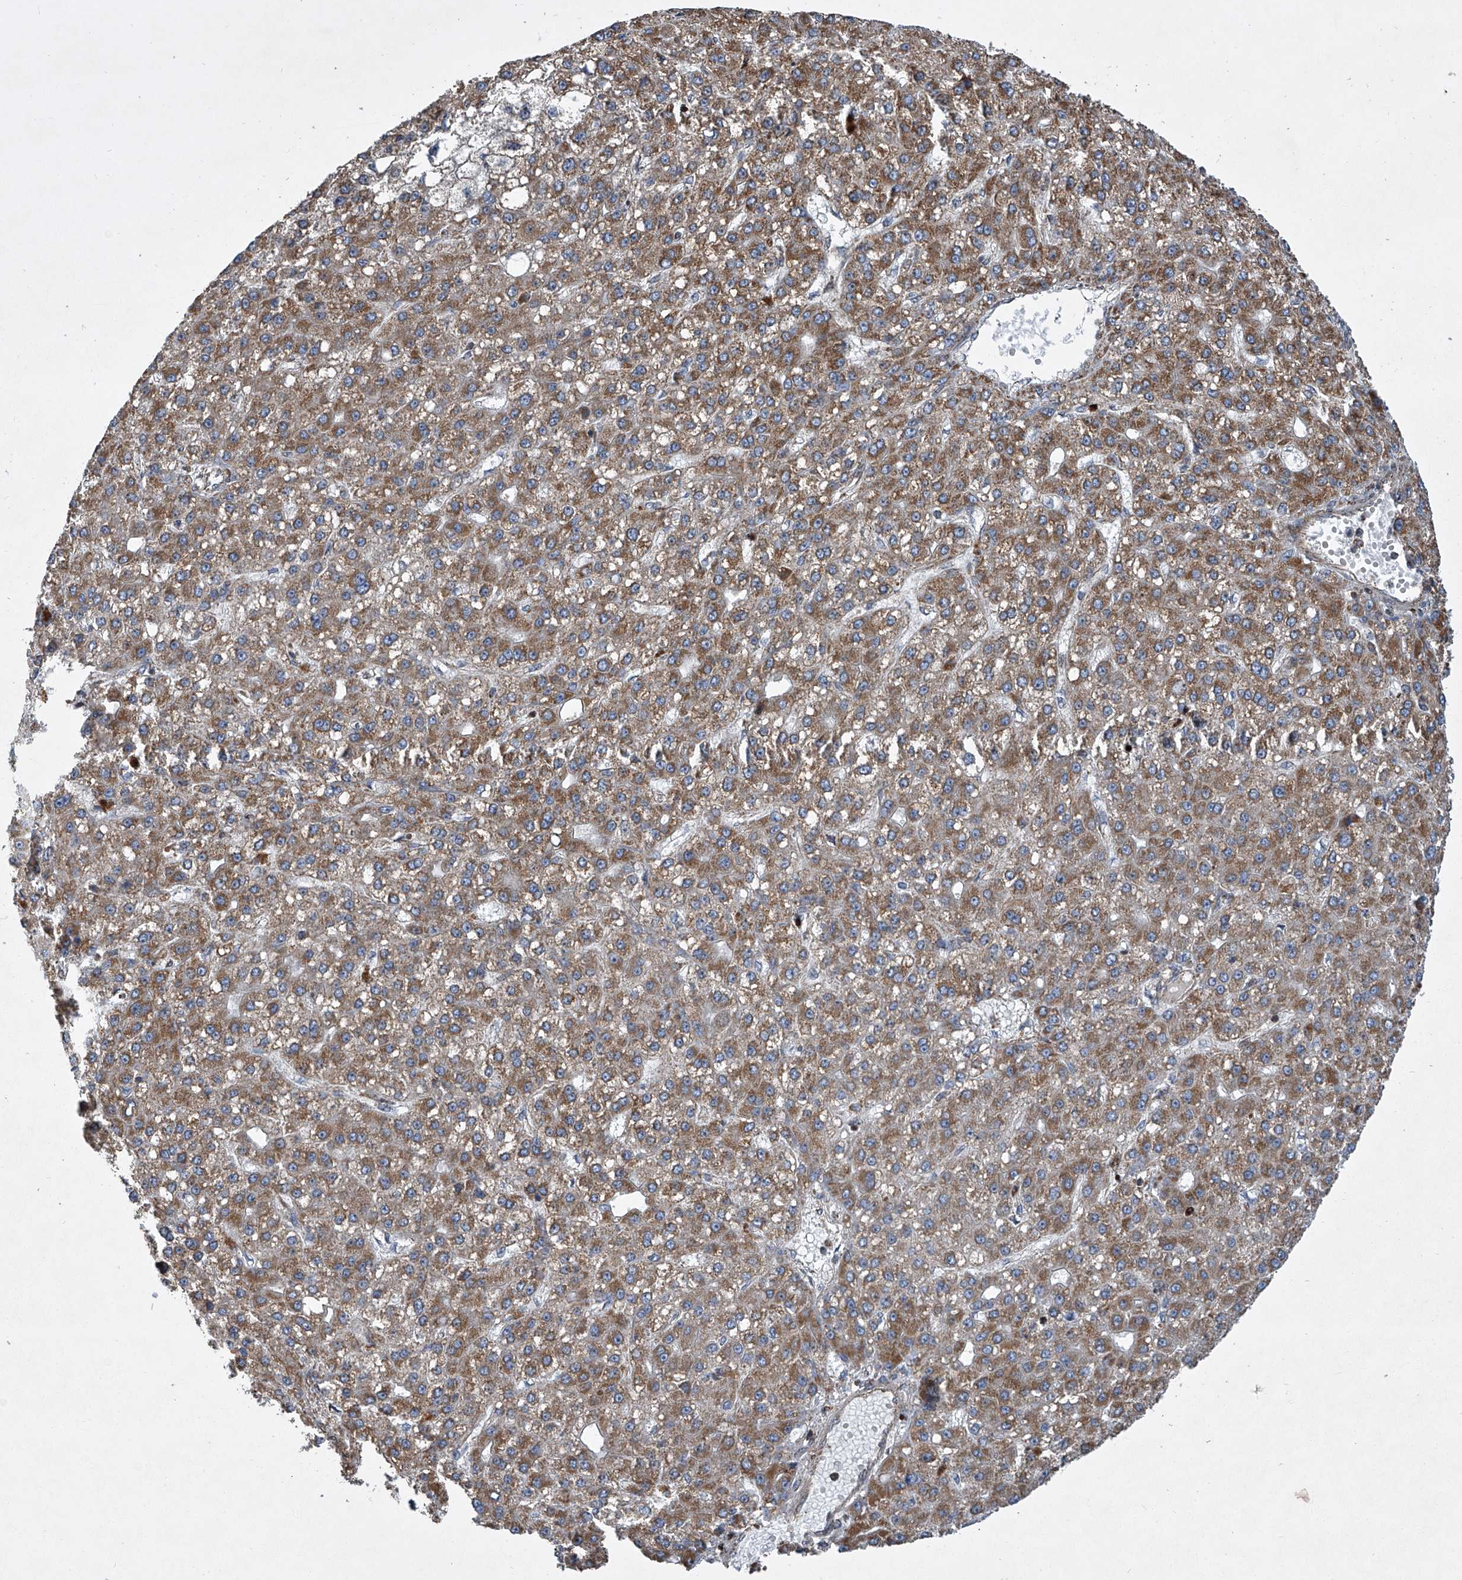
{"staining": {"intensity": "moderate", "quantity": ">75%", "location": "cytoplasmic/membranous"}, "tissue": "liver cancer", "cell_type": "Tumor cells", "image_type": "cancer", "snomed": [{"axis": "morphology", "description": "Carcinoma, Hepatocellular, NOS"}, {"axis": "topography", "description": "Liver"}], "caption": "Protein analysis of hepatocellular carcinoma (liver) tissue shows moderate cytoplasmic/membranous positivity in about >75% of tumor cells.", "gene": "STRADA", "patient": {"sex": "male", "age": 67}}